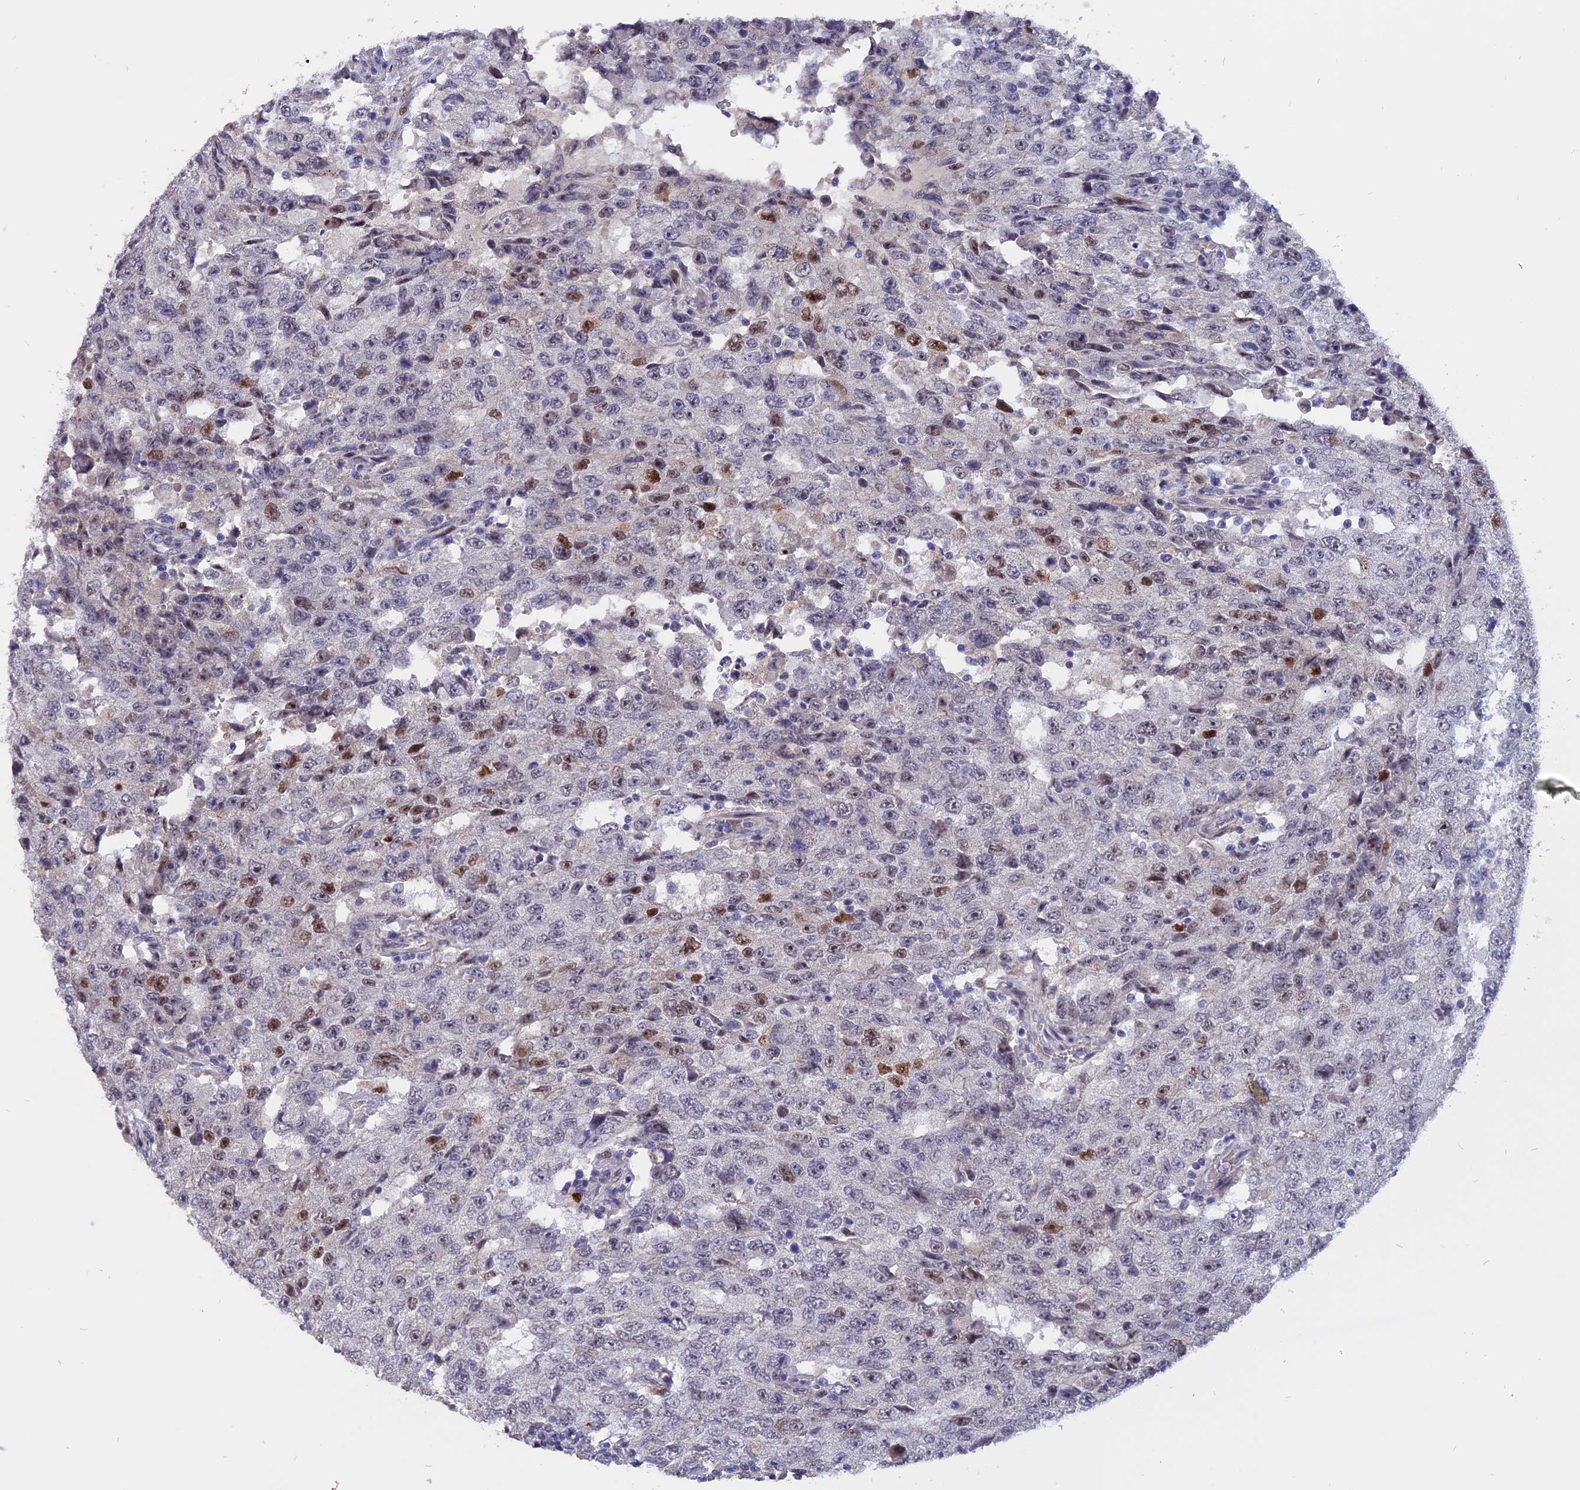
{"staining": {"intensity": "moderate", "quantity": "<25%", "location": "nuclear"}, "tissue": "testis cancer", "cell_type": "Tumor cells", "image_type": "cancer", "snomed": [{"axis": "morphology", "description": "Carcinoma, Embryonal, NOS"}, {"axis": "topography", "description": "Testis"}], "caption": "Brown immunohistochemical staining in testis embryonal carcinoma demonstrates moderate nuclear positivity in approximately <25% of tumor cells.", "gene": "TMEM263", "patient": {"sex": "male", "age": 26}}